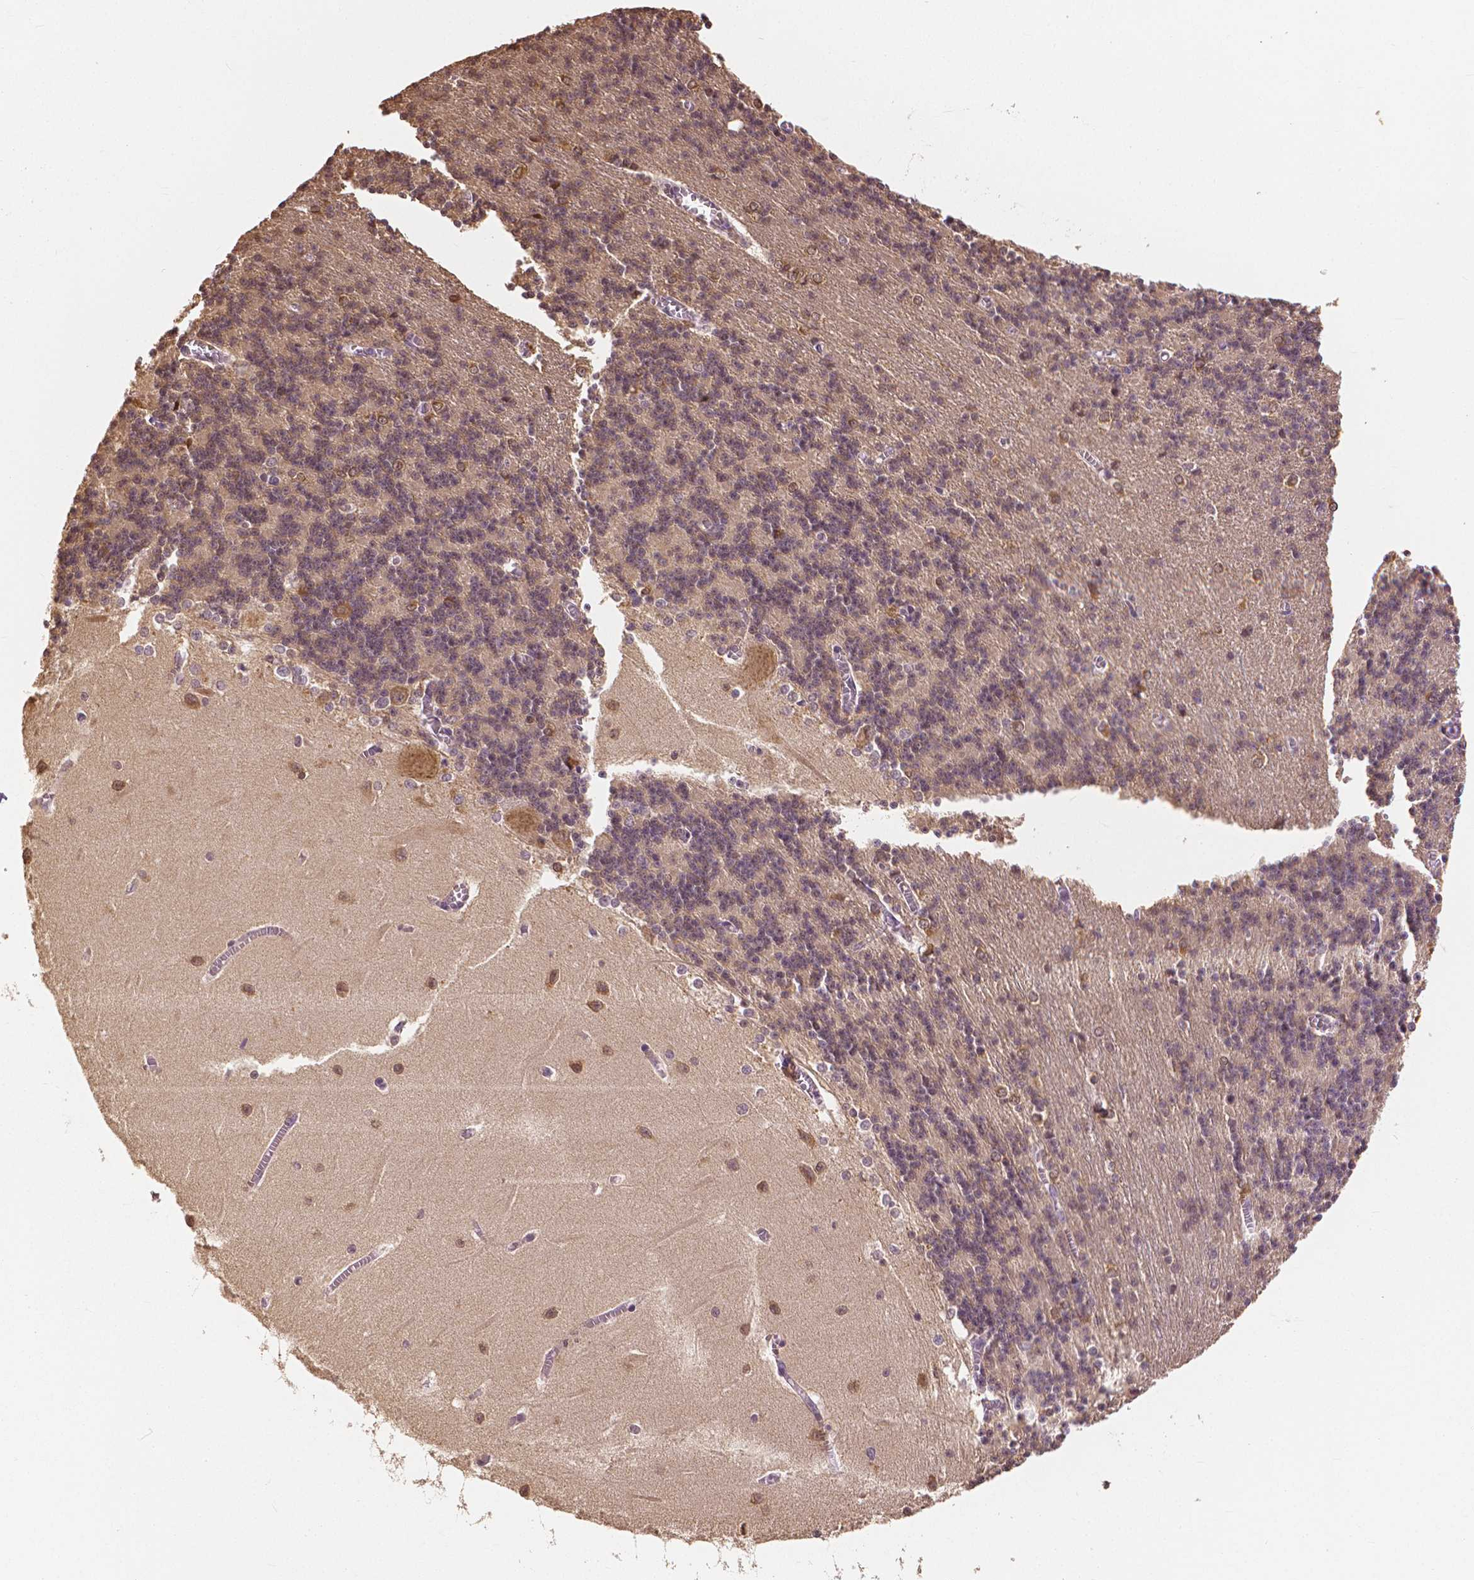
{"staining": {"intensity": "negative", "quantity": "none", "location": "none"}, "tissue": "cerebellum", "cell_type": "Cells in granular layer", "image_type": "normal", "snomed": [{"axis": "morphology", "description": "Normal tissue, NOS"}, {"axis": "topography", "description": "Cerebellum"}], "caption": "Immunohistochemical staining of benign cerebellum demonstrates no significant expression in cells in granular layer. (DAB immunohistochemistry (IHC) with hematoxylin counter stain).", "gene": "MAP1LC3B", "patient": {"sex": "male", "age": 37}}